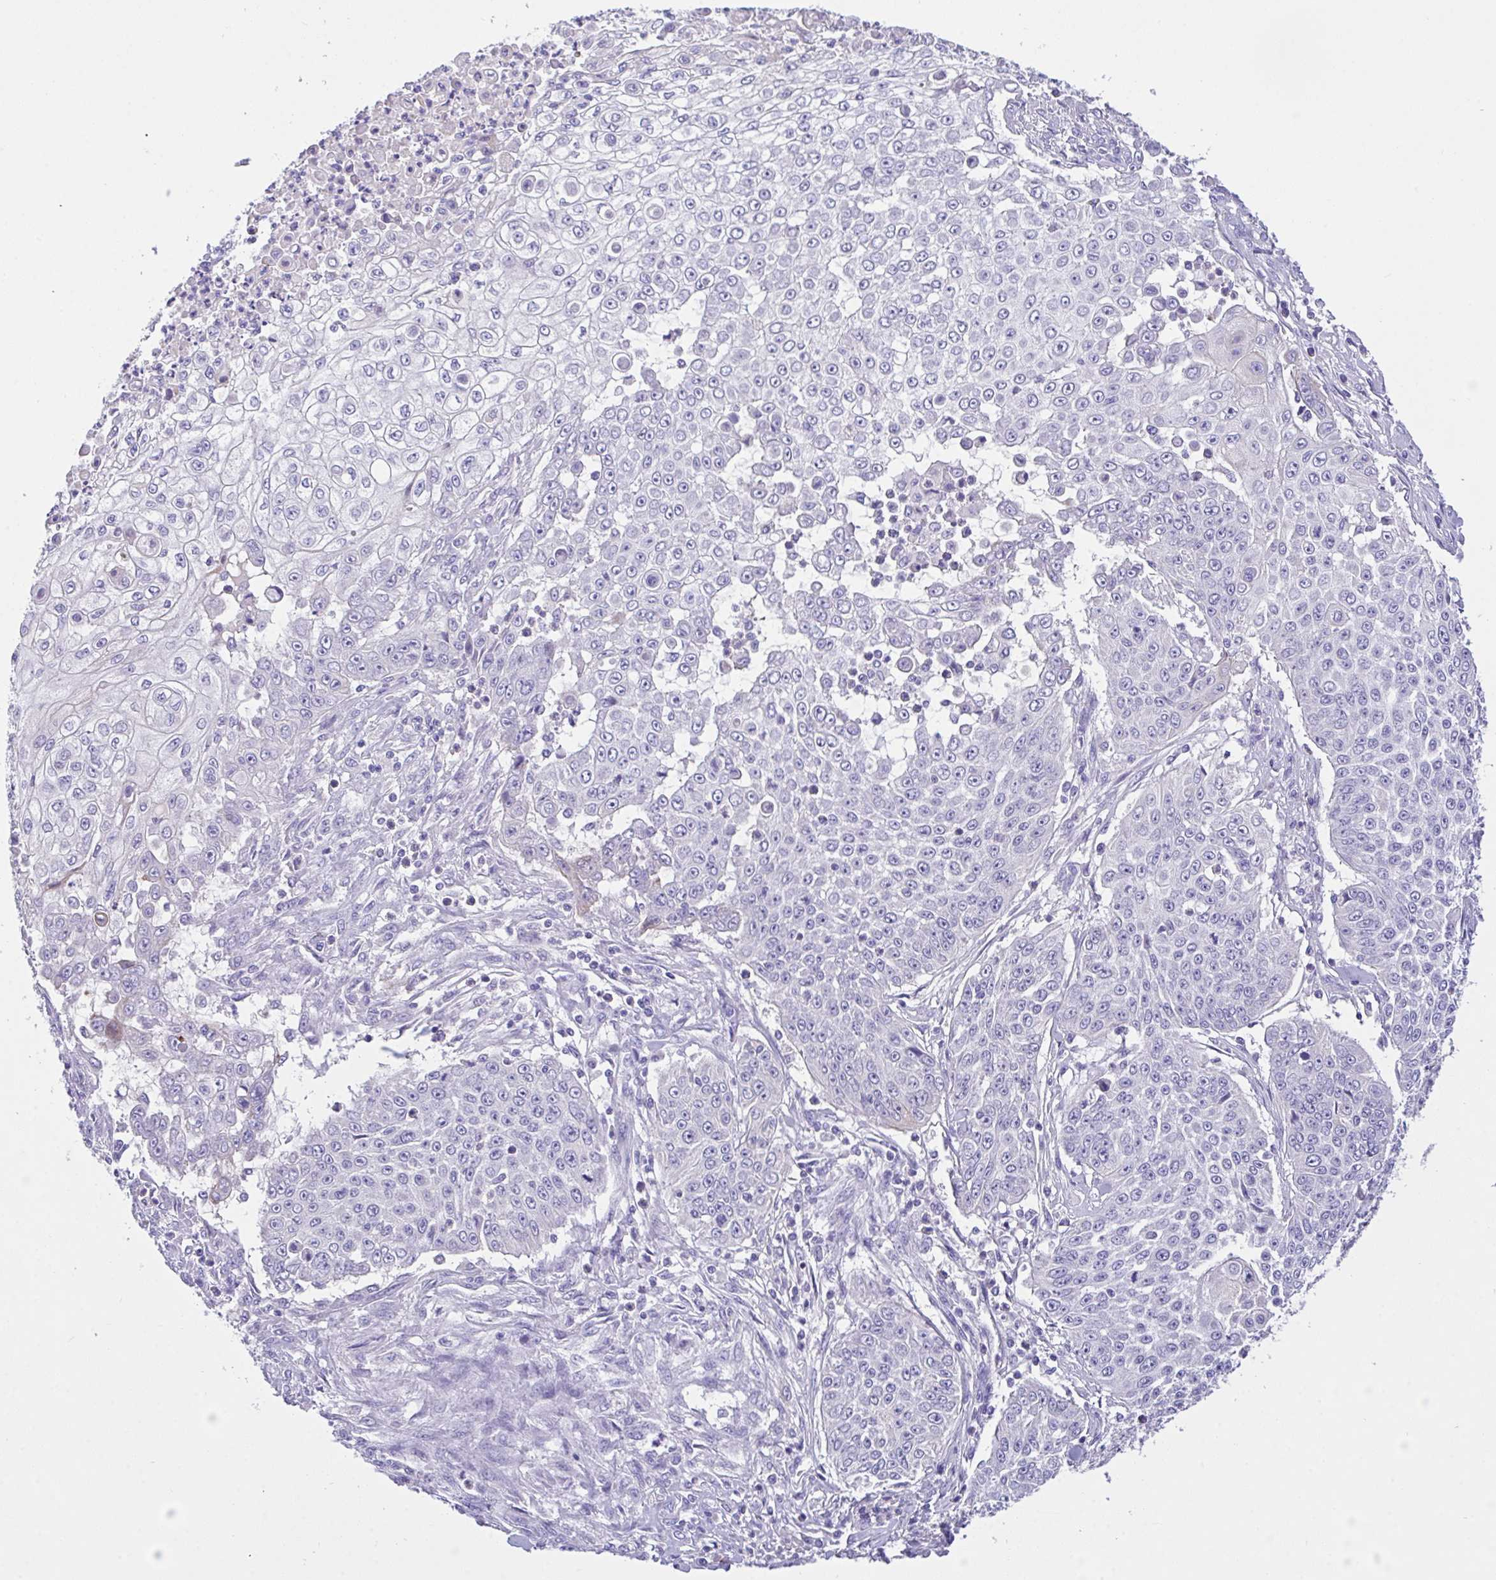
{"staining": {"intensity": "moderate", "quantity": "<25%", "location": "cytoplasmic/membranous"}, "tissue": "skin cancer", "cell_type": "Tumor cells", "image_type": "cancer", "snomed": [{"axis": "morphology", "description": "Squamous cell carcinoma, NOS"}, {"axis": "topography", "description": "Skin"}], "caption": "Squamous cell carcinoma (skin) was stained to show a protein in brown. There is low levels of moderate cytoplasmic/membranous positivity in approximately <25% of tumor cells.", "gene": "FBXL20", "patient": {"sex": "male", "age": 24}}